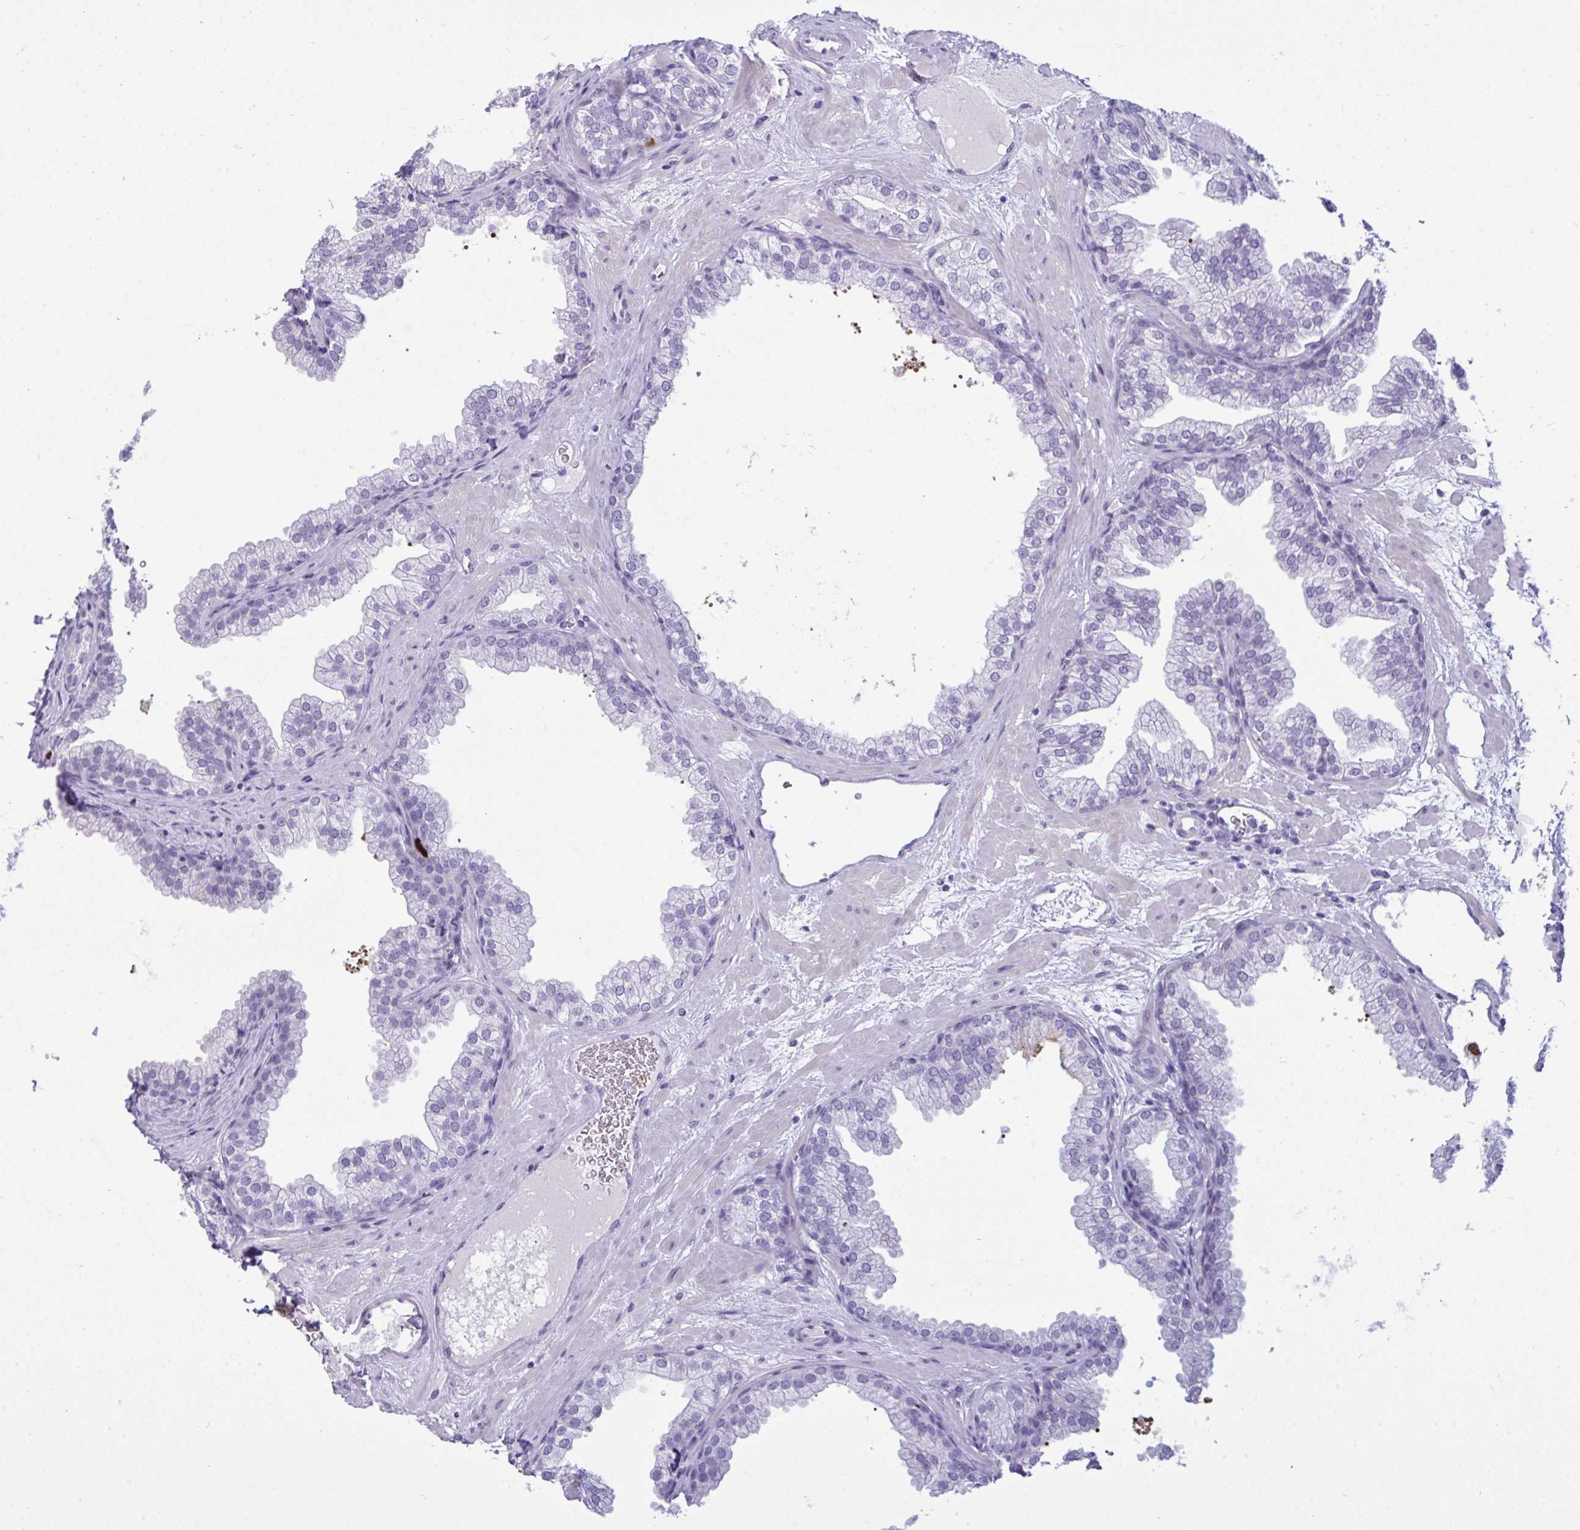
{"staining": {"intensity": "negative", "quantity": "none", "location": "none"}, "tissue": "prostate", "cell_type": "Glandular cells", "image_type": "normal", "snomed": [{"axis": "morphology", "description": "Normal tissue, NOS"}, {"axis": "topography", "description": "Prostate"}], "caption": "Glandular cells show no significant protein staining in unremarkable prostate. (Brightfield microscopy of DAB (3,3'-diaminobenzidine) IHC at high magnification).", "gene": "ARHGAP42", "patient": {"sex": "male", "age": 37}}